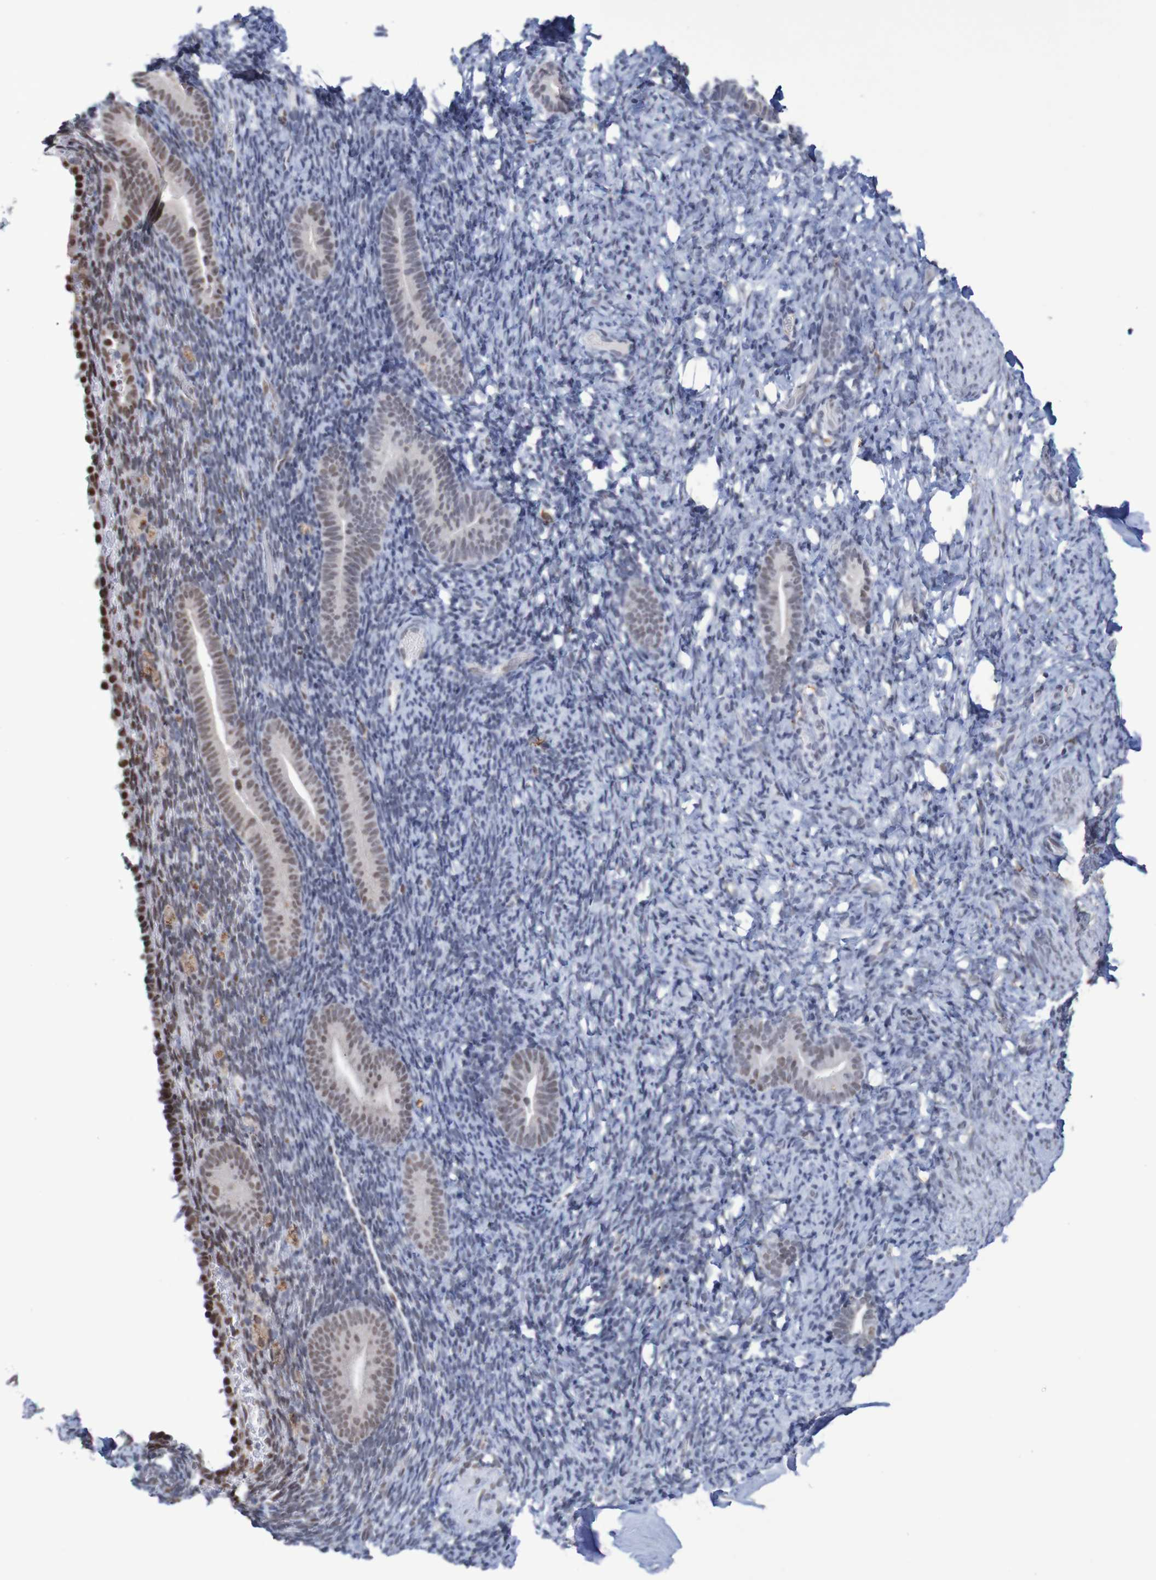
{"staining": {"intensity": "weak", "quantity": "25%-75%", "location": "nuclear"}, "tissue": "endometrium", "cell_type": "Cells in endometrial stroma", "image_type": "normal", "snomed": [{"axis": "morphology", "description": "Normal tissue, NOS"}, {"axis": "topography", "description": "Endometrium"}], "caption": "The immunohistochemical stain labels weak nuclear positivity in cells in endometrial stroma of normal endometrium. Immunohistochemistry stains the protein of interest in brown and the nuclei are stained blue.", "gene": "MRTFB", "patient": {"sex": "female", "age": 51}}